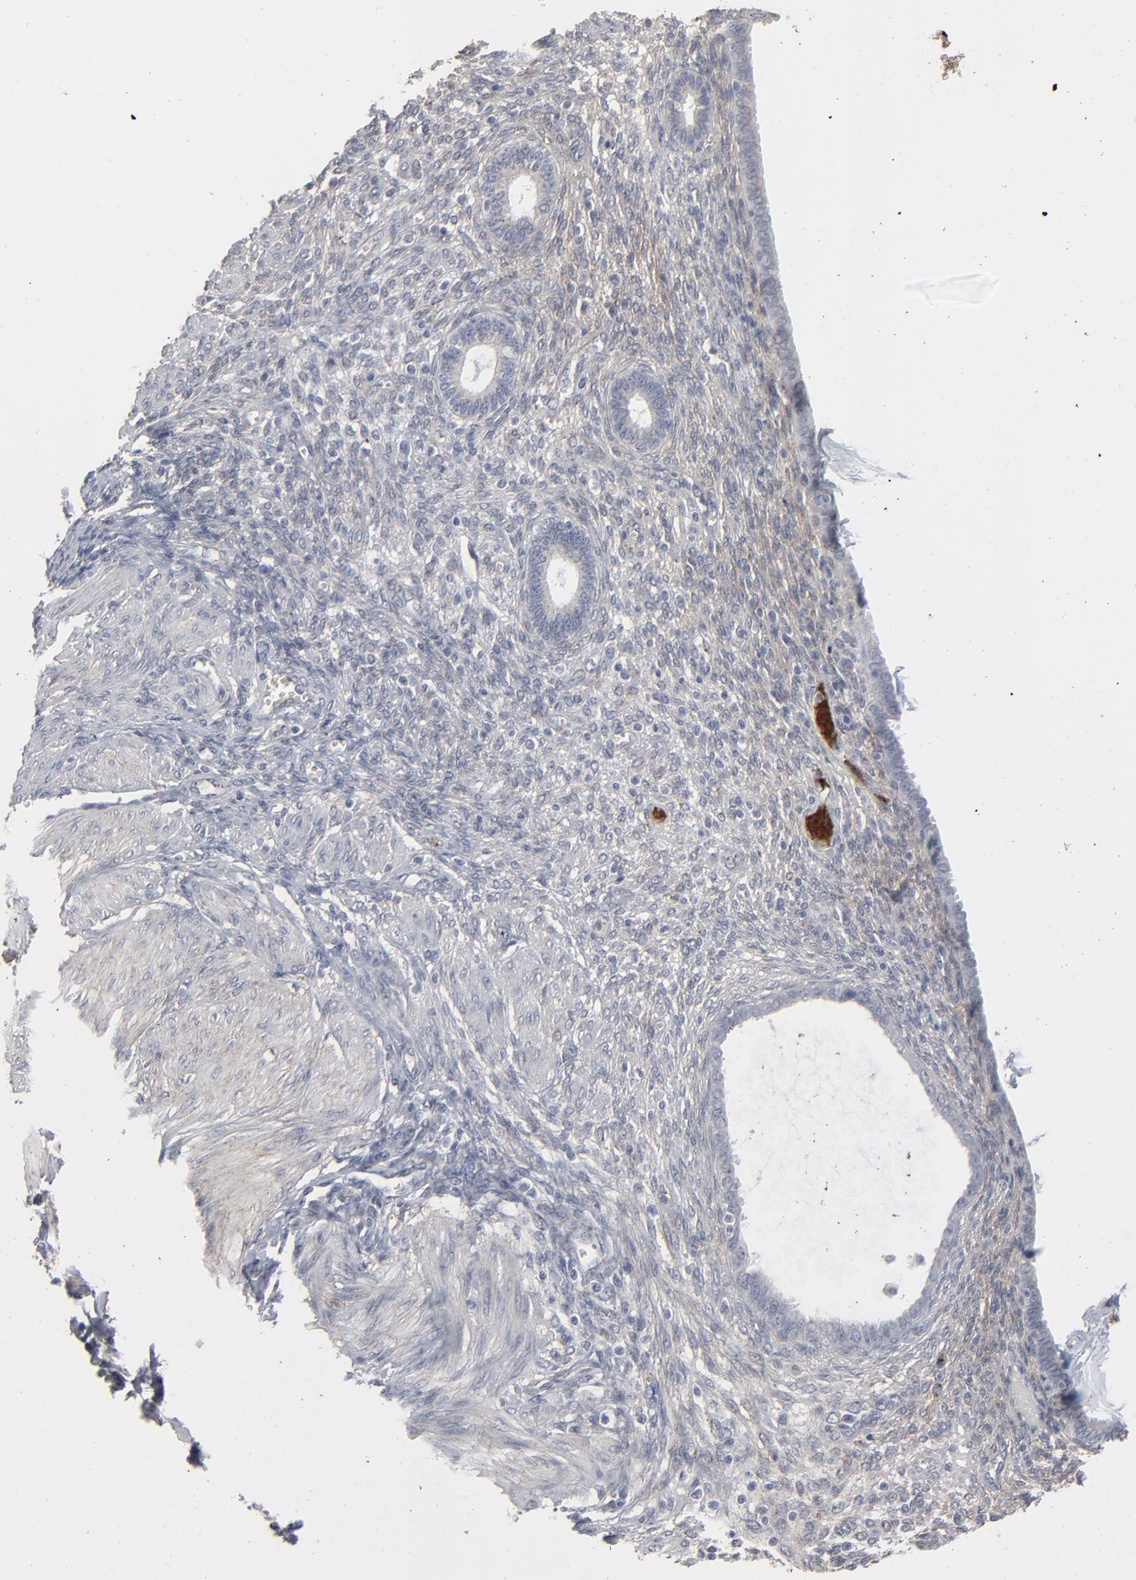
{"staining": {"intensity": "negative", "quantity": "none", "location": "none"}, "tissue": "endometrium", "cell_type": "Cells in endometrial stroma", "image_type": "normal", "snomed": [{"axis": "morphology", "description": "Normal tissue, NOS"}, {"axis": "topography", "description": "Endometrium"}], "caption": "This photomicrograph is of unremarkable endometrium stained with immunohistochemistry (IHC) to label a protein in brown with the nuclei are counter-stained blue. There is no staining in cells in endometrial stroma. (DAB (3,3'-diaminobenzidine) IHC with hematoxylin counter stain).", "gene": "JAM3", "patient": {"sex": "female", "age": 72}}